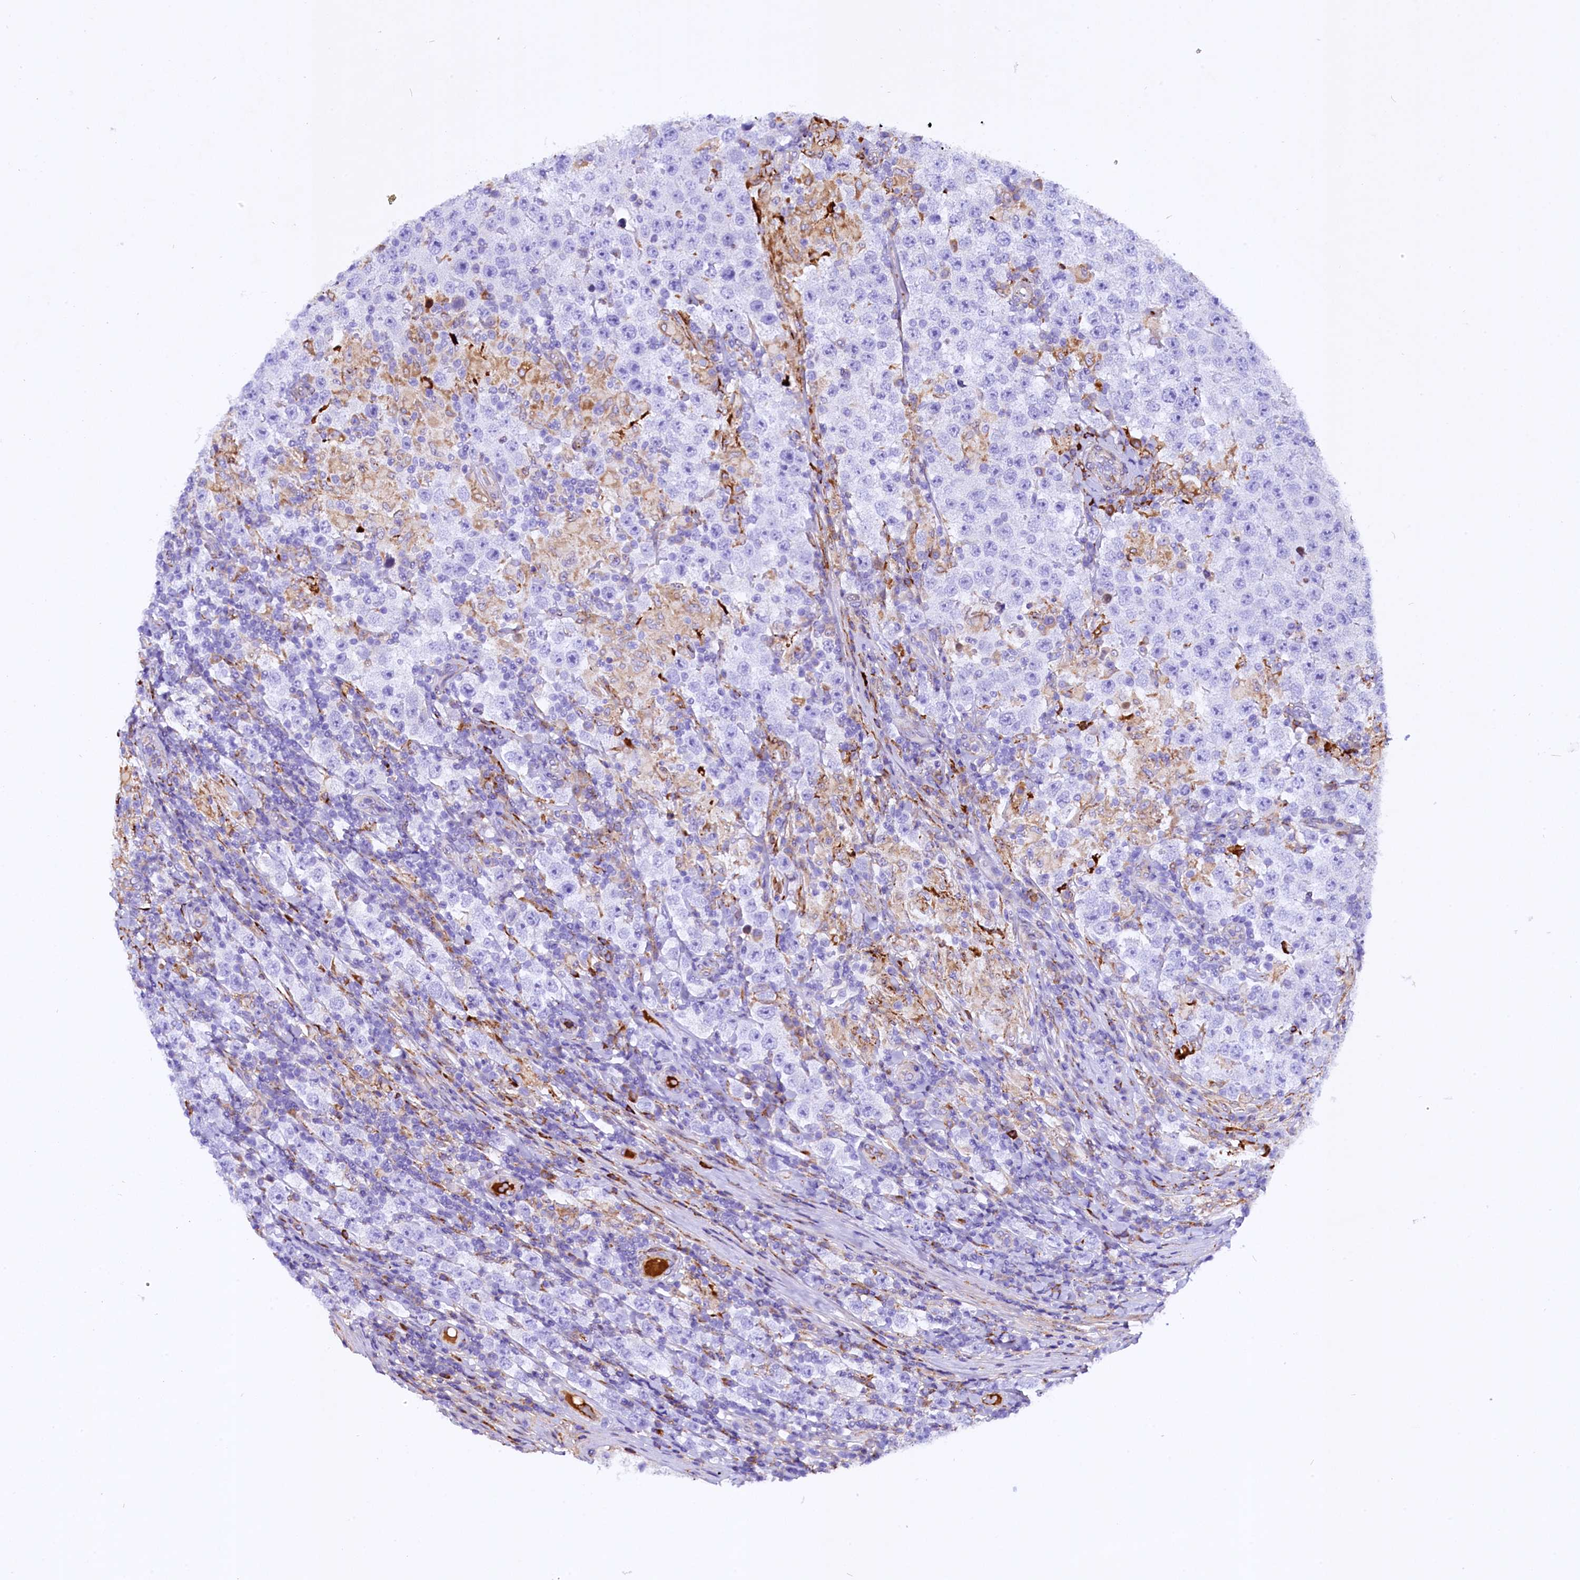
{"staining": {"intensity": "negative", "quantity": "none", "location": "none"}, "tissue": "testis cancer", "cell_type": "Tumor cells", "image_type": "cancer", "snomed": [{"axis": "morphology", "description": "Normal tissue, NOS"}, {"axis": "morphology", "description": "Urothelial carcinoma, High grade"}, {"axis": "morphology", "description": "Seminoma, NOS"}, {"axis": "morphology", "description": "Carcinoma, Embryonal, NOS"}, {"axis": "topography", "description": "Urinary bladder"}, {"axis": "topography", "description": "Testis"}], "caption": "Human testis cancer stained for a protein using immunohistochemistry reveals no expression in tumor cells.", "gene": "CMTR2", "patient": {"sex": "male", "age": 41}}